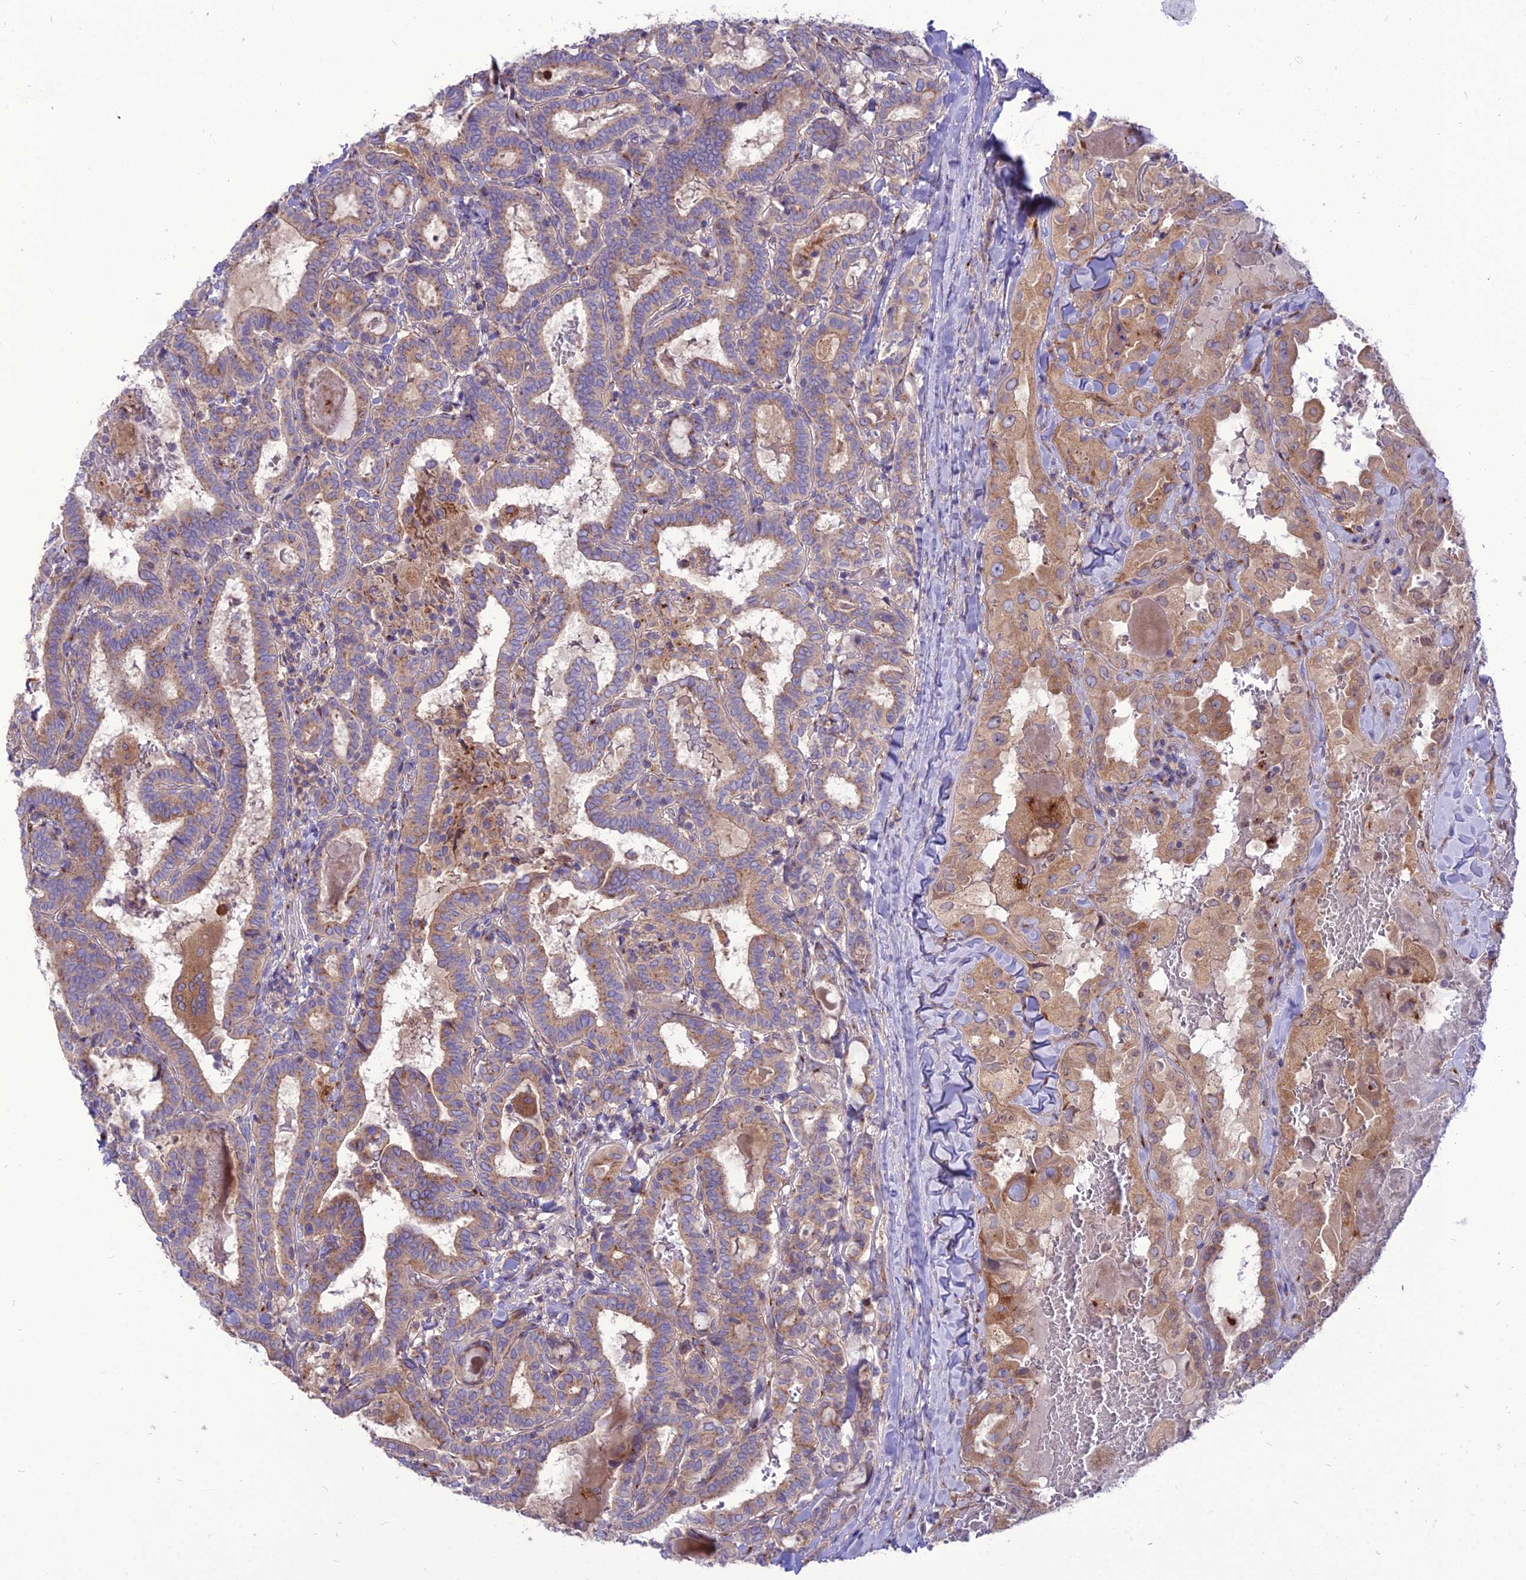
{"staining": {"intensity": "moderate", "quantity": "25%-75%", "location": "cytoplasmic/membranous"}, "tissue": "thyroid cancer", "cell_type": "Tumor cells", "image_type": "cancer", "snomed": [{"axis": "morphology", "description": "Papillary adenocarcinoma, NOS"}, {"axis": "topography", "description": "Thyroid gland"}], "caption": "Human papillary adenocarcinoma (thyroid) stained with a brown dye reveals moderate cytoplasmic/membranous positive expression in approximately 25%-75% of tumor cells.", "gene": "SPRYD7", "patient": {"sex": "female", "age": 72}}